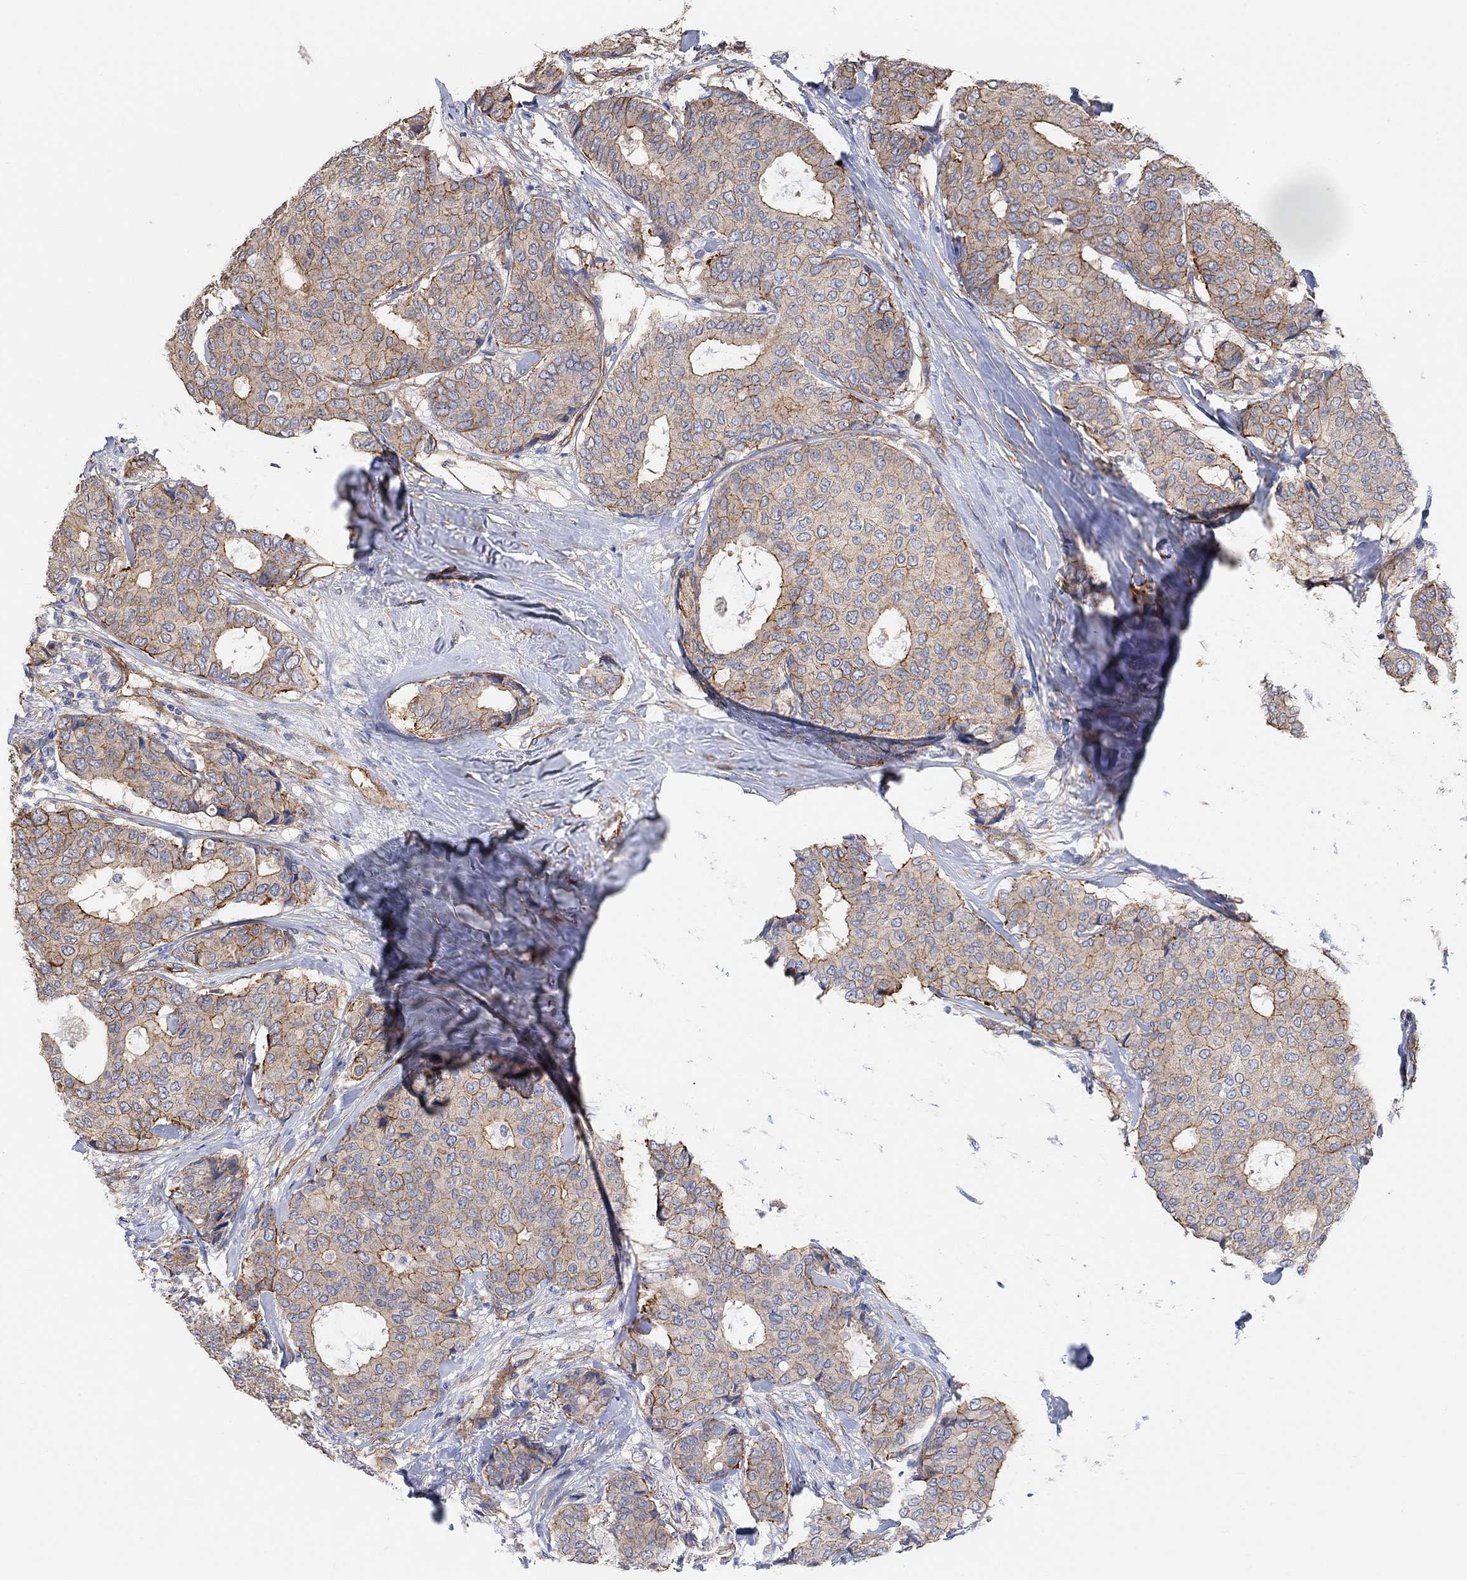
{"staining": {"intensity": "strong", "quantity": "<25%", "location": "cytoplasmic/membranous"}, "tissue": "breast cancer", "cell_type": "Tumor cells", "image_type": "cancer", "snomed": [{"axis": "morphology", "description": "Duct carcinoma"}, {"axis": "topography", "description": "Breast"}], "caption": "Tumor cells display strong cytoplasmic/membranous expression in approximately <25% of cells in breast invasive ductal carcinoma.", "gene": "SYT16", "patient": {"sex": "female", "age": 75}}